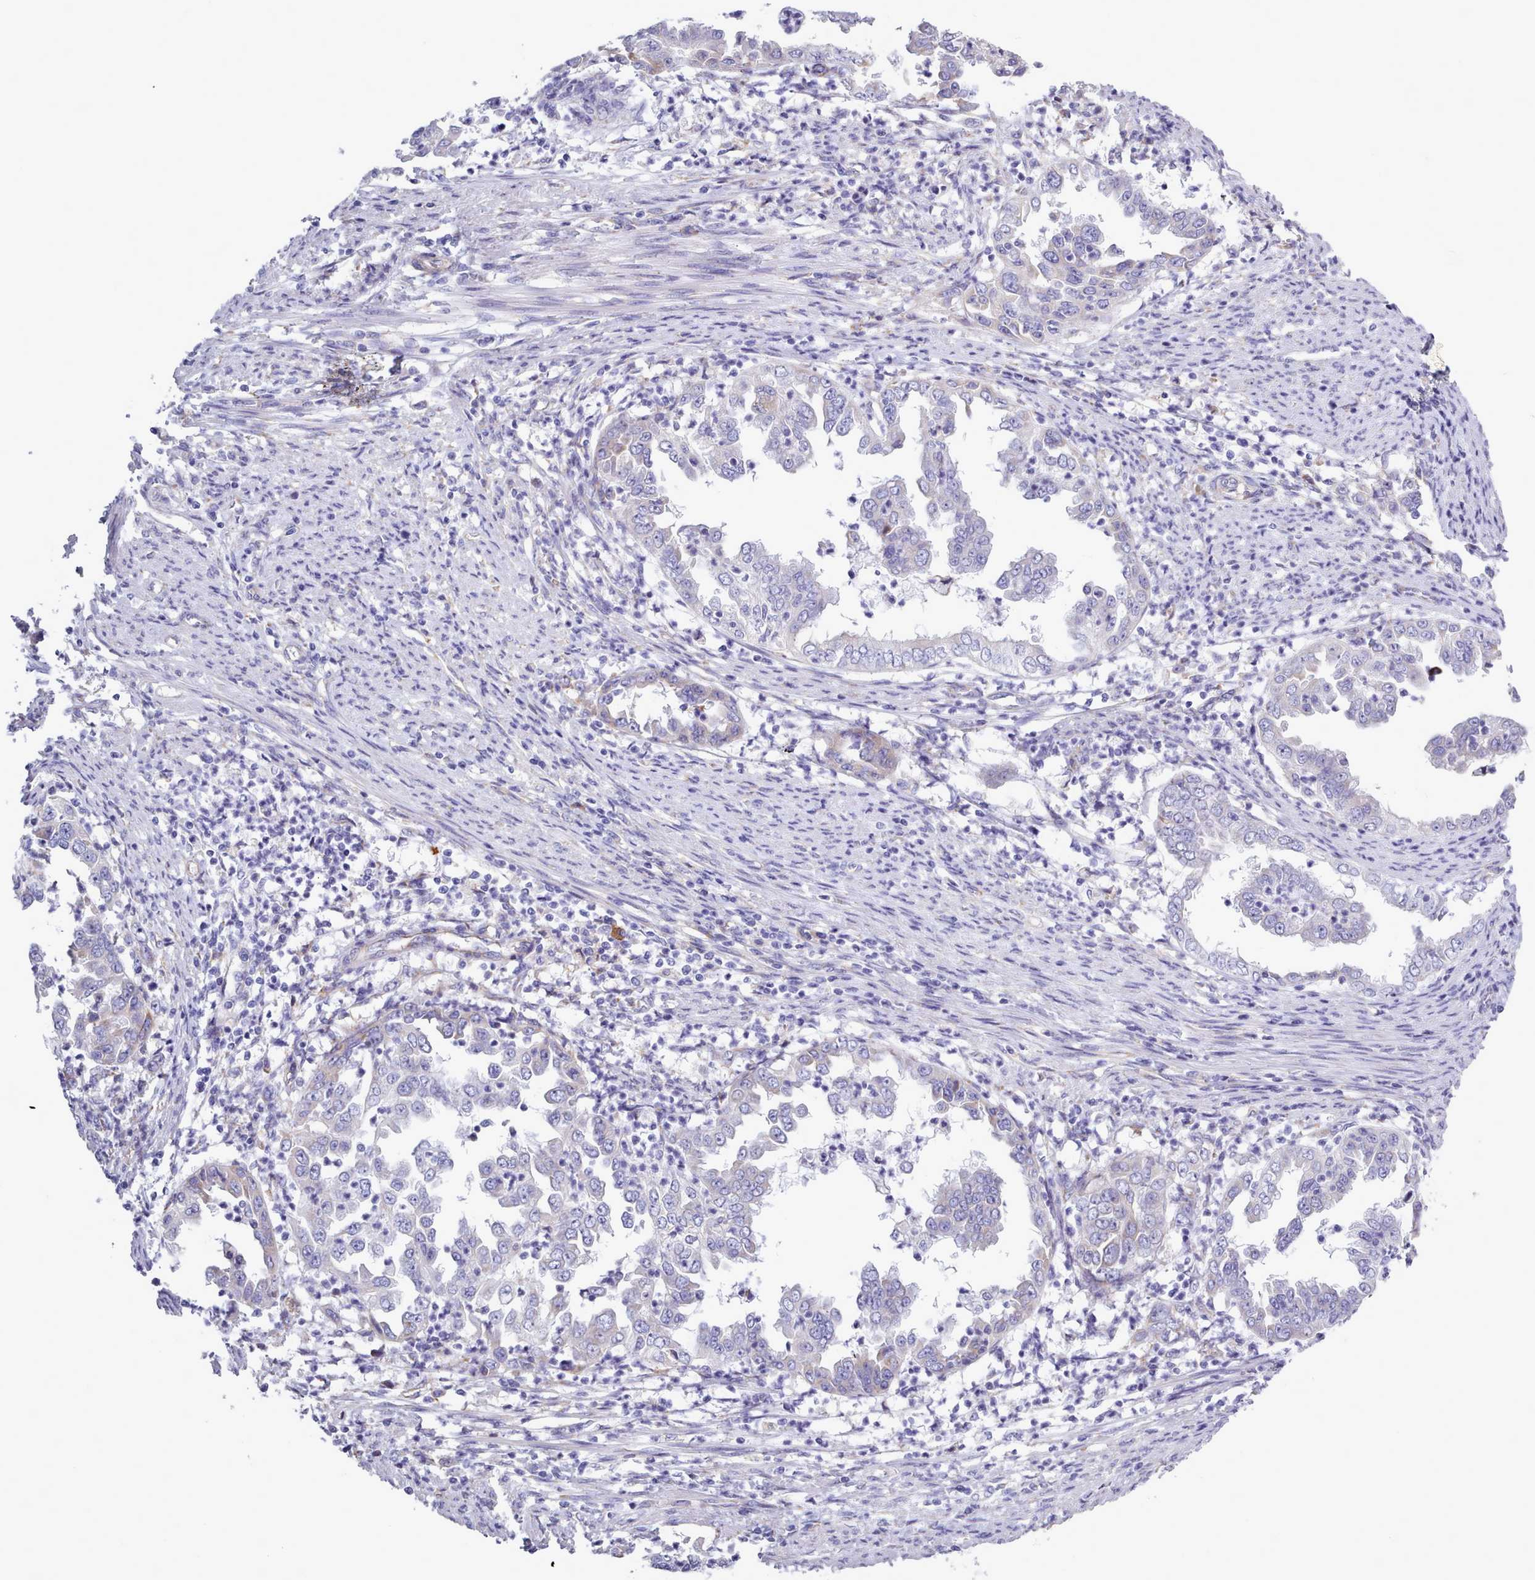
{"staining": {"intensity": "negative", "quantity": "none", "location": "none"}, "tissue": "endometrial cancer", "cell_type": "Tumor cells", "image_type": "cancer", "snomed": [{"axis": "morphology", "description": "Adenocarcinoma, NOS"}, {"axis": "topography", "description": "Endometrium"}], "caption": "Tumor cells show no significant protein positivity in endometrial adenocarcinoma.", "gene": "XKR8", "patient": {"sex": "female", "age": 85}}